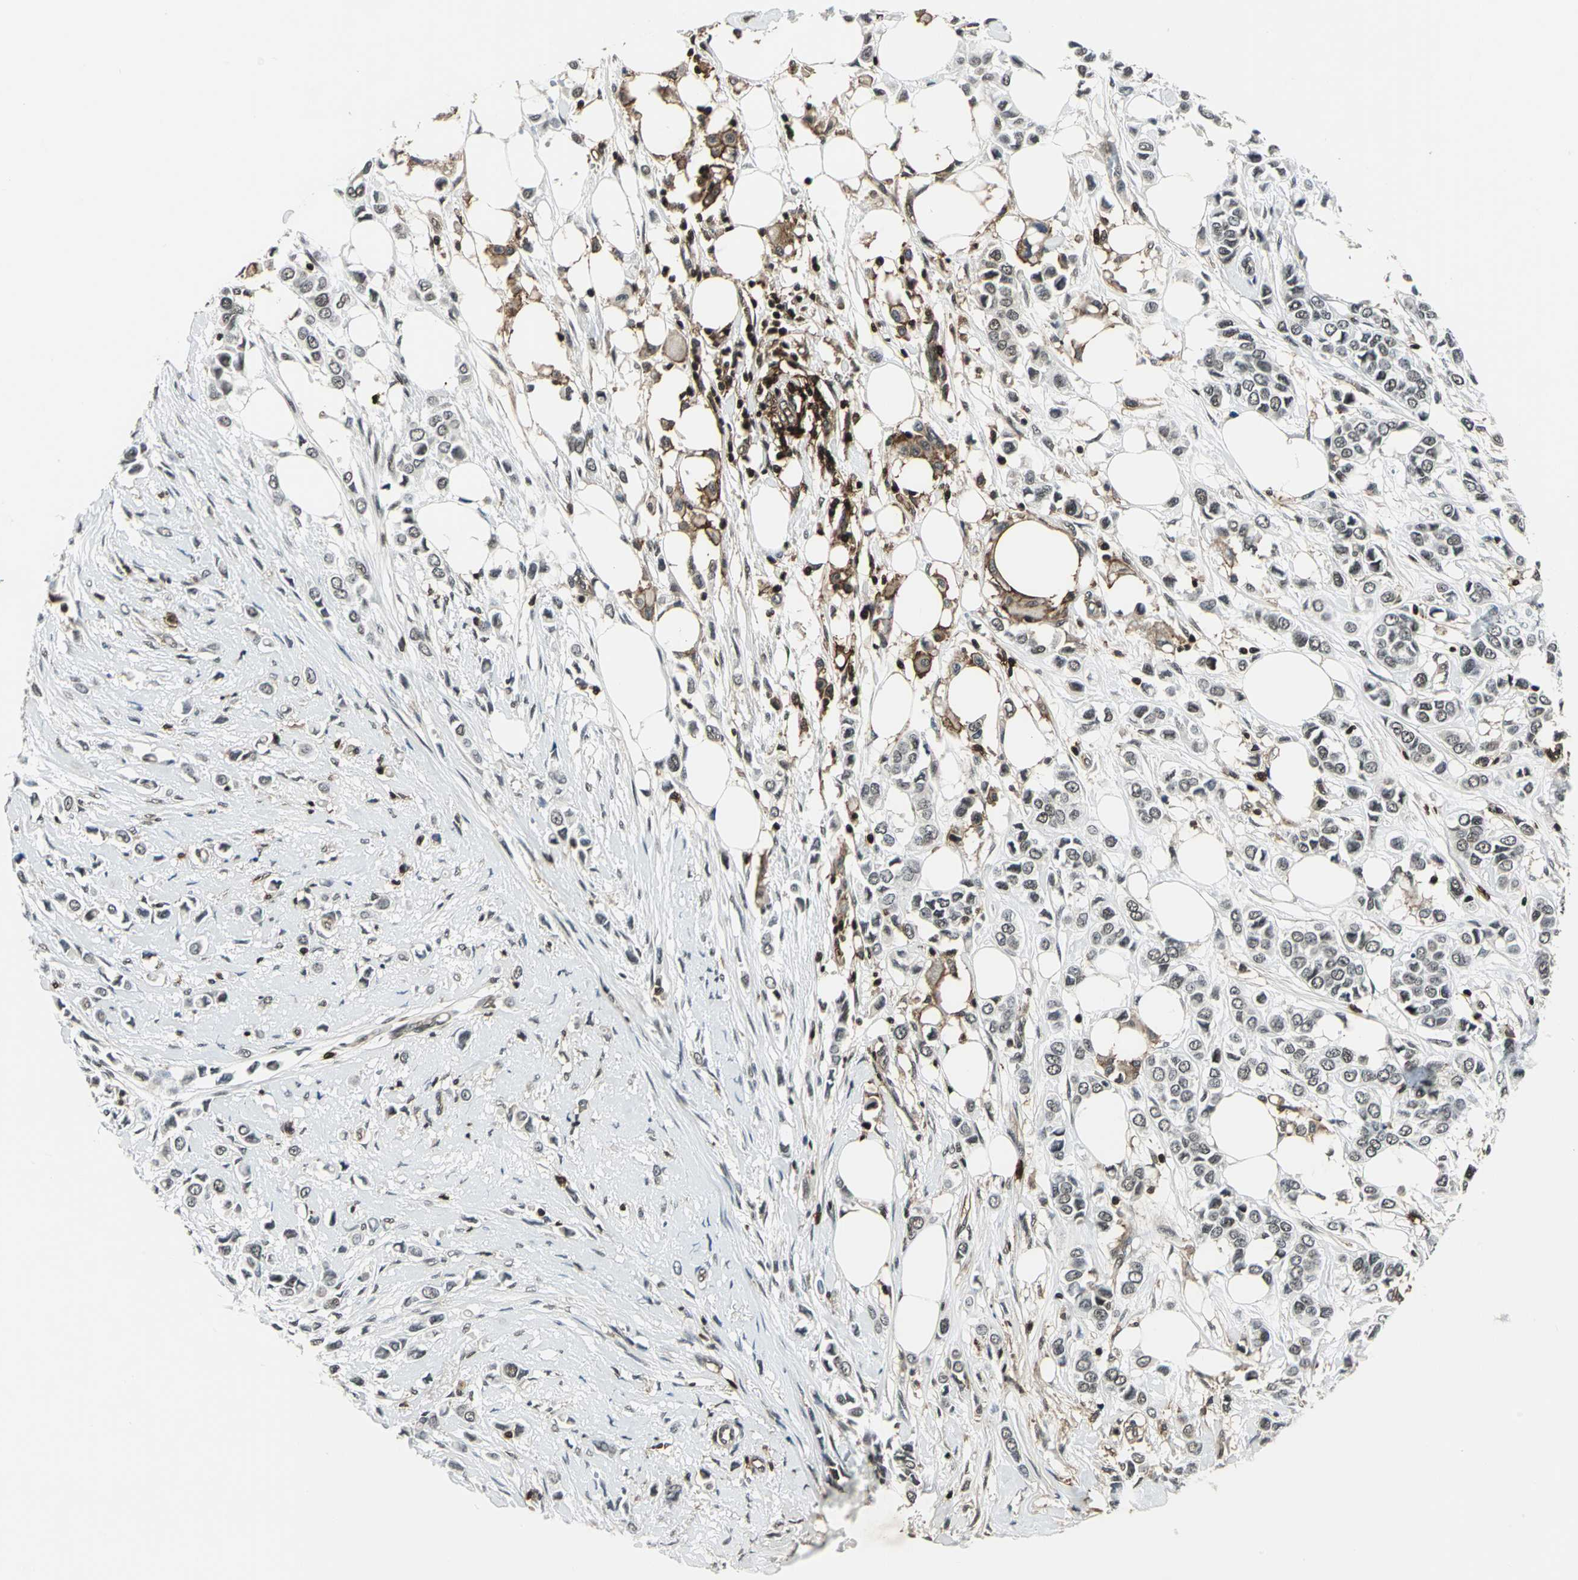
{"staining": {"intensity": "negative", "quantity": "none", "location": "none"}, "tissue": "breast cancer", "cell_type": "Tumor cells", "image_type": "cancer", "snomed": [{"axis": "morphology", "description": "Lobular carcinoma"}, {"axis": "topography", "description": "Breast"}], "caption": "Human breast cancer stained for a protein using IHC demonstrates no expression in tumor cells.", "gene": "NR2C2", "patient": {"sex": "female", "age": 51}}